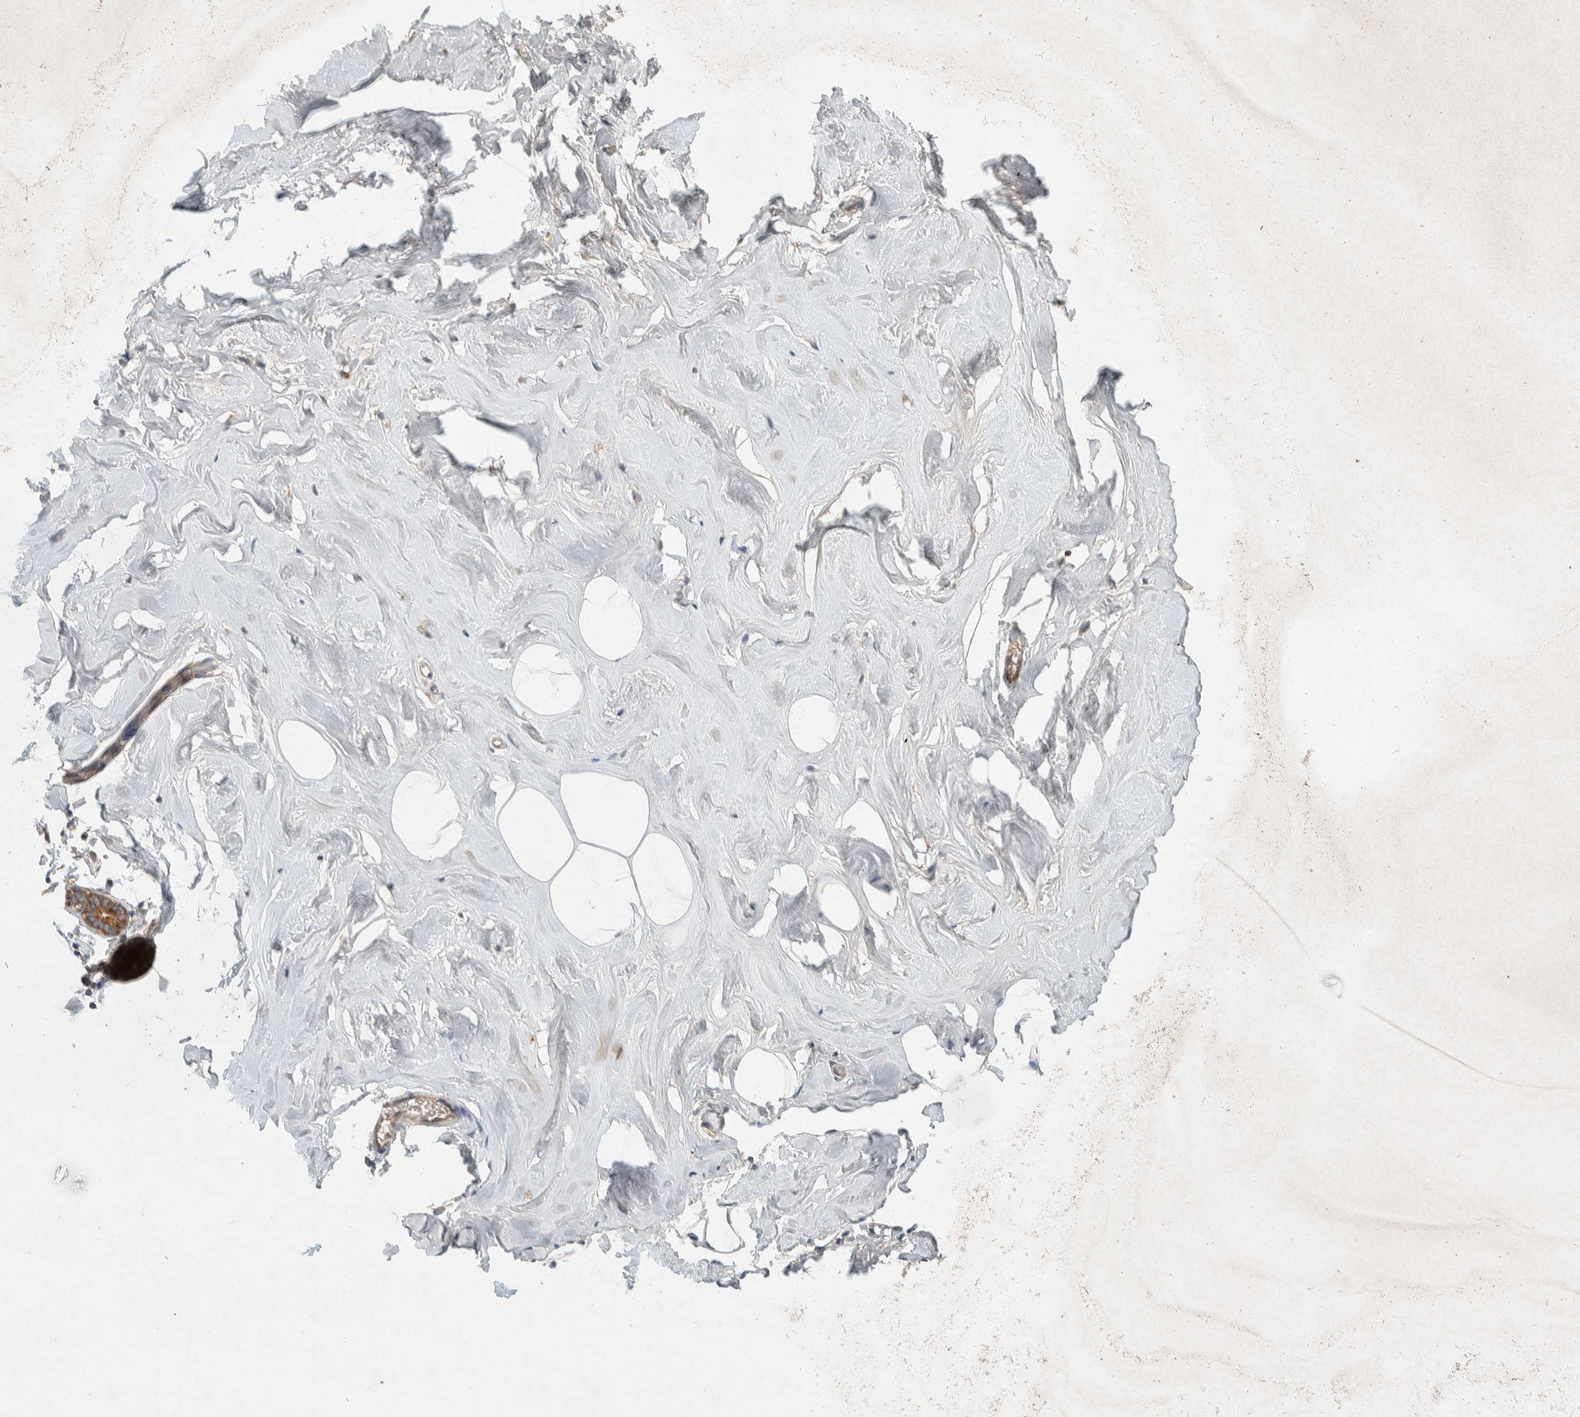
{"staining": {"intensity": "weak", "quantity": "<25%", "location": "cytoplasmic/membranous"}, "tissue": "adipose tissue", "cell_type": "Adipocytes", "image_type": "normal", "snomed": [{"axis": "morphology", "description": "Normal tissue, NOS"}, {"axis": "morphology", "description": "Fibrosis, NOS"}, {"axis": "topography", "description": "Breast"}, {"axis": "topography", "description": "Adipose tissue"}], "caption": "Immunohistochemistry (IHC) histopathology image of unremarkable adipose tissue: adipose tissue stained with DAB (3,3'-diaminobenzidine) demonstrates no significant protein expression in adipocytes. (Stains: DAB (3,3'-diaminobenzidine) immunohistochemistry with hematoxylin counter stain, Microscopy: brightfield microscopy at high magnification).", "gene": "PXK", "patient": {"sex": "female", "age": 39}}